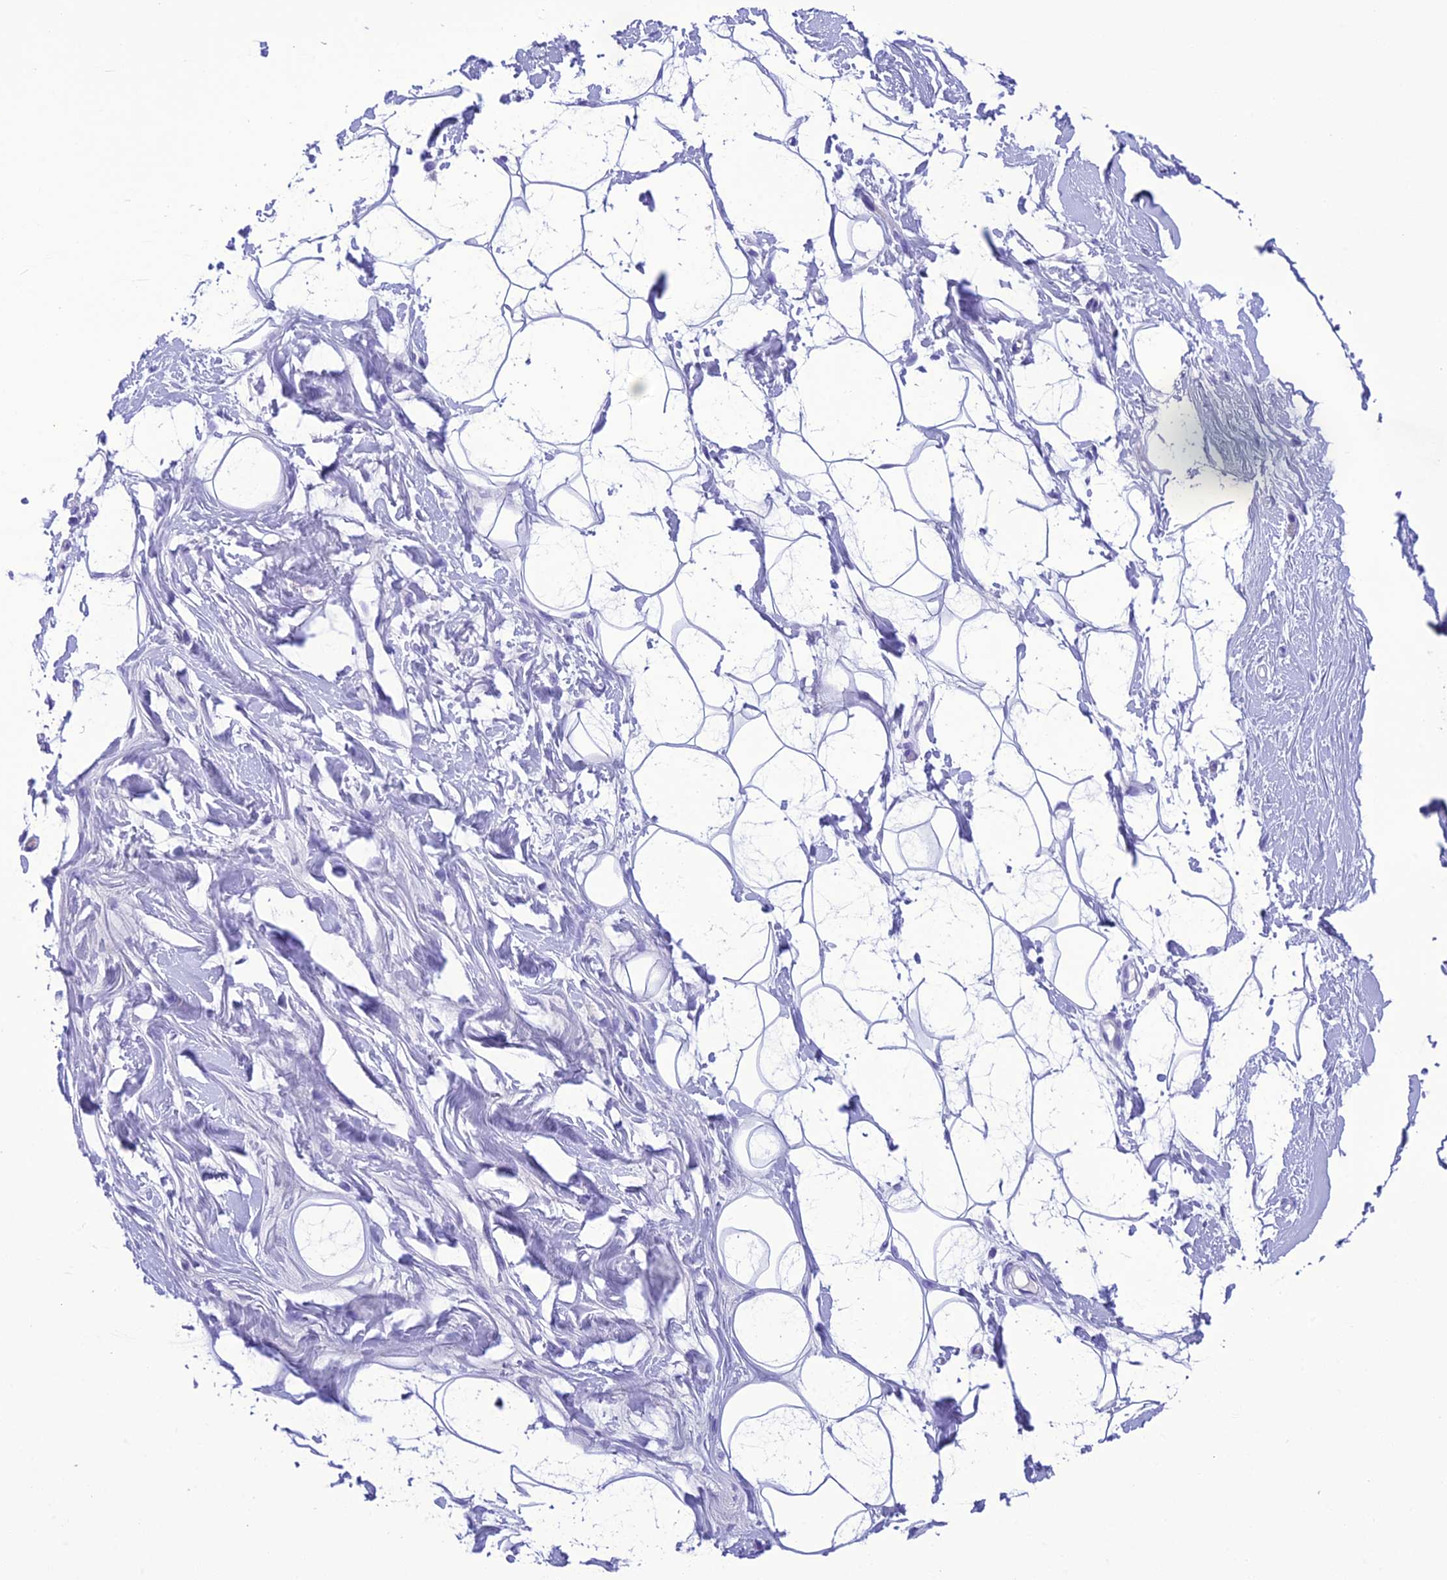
{"staining": {"intensity": "negative", "quantity": "none", "location": "none"}, "tissue": "adipose tissue", "cell_type": "Adipocytes", "image_type": "normal", "snomed": [{"axis": "morphology", "description": "Normal tissue, NOS"}, {"axis": "topography", "description": "Breast"}], "caption": "Adipose tissue was stained to show a protein in brown. There is no significant positivity in adipocytes. (DAB (3,3'-diaminobenzidine) immunohistochemistry visualized using brightfield microscopy, high magnification).", "gene": "TRAM1L1", "patient": {"sex": "female", "age": 26}}